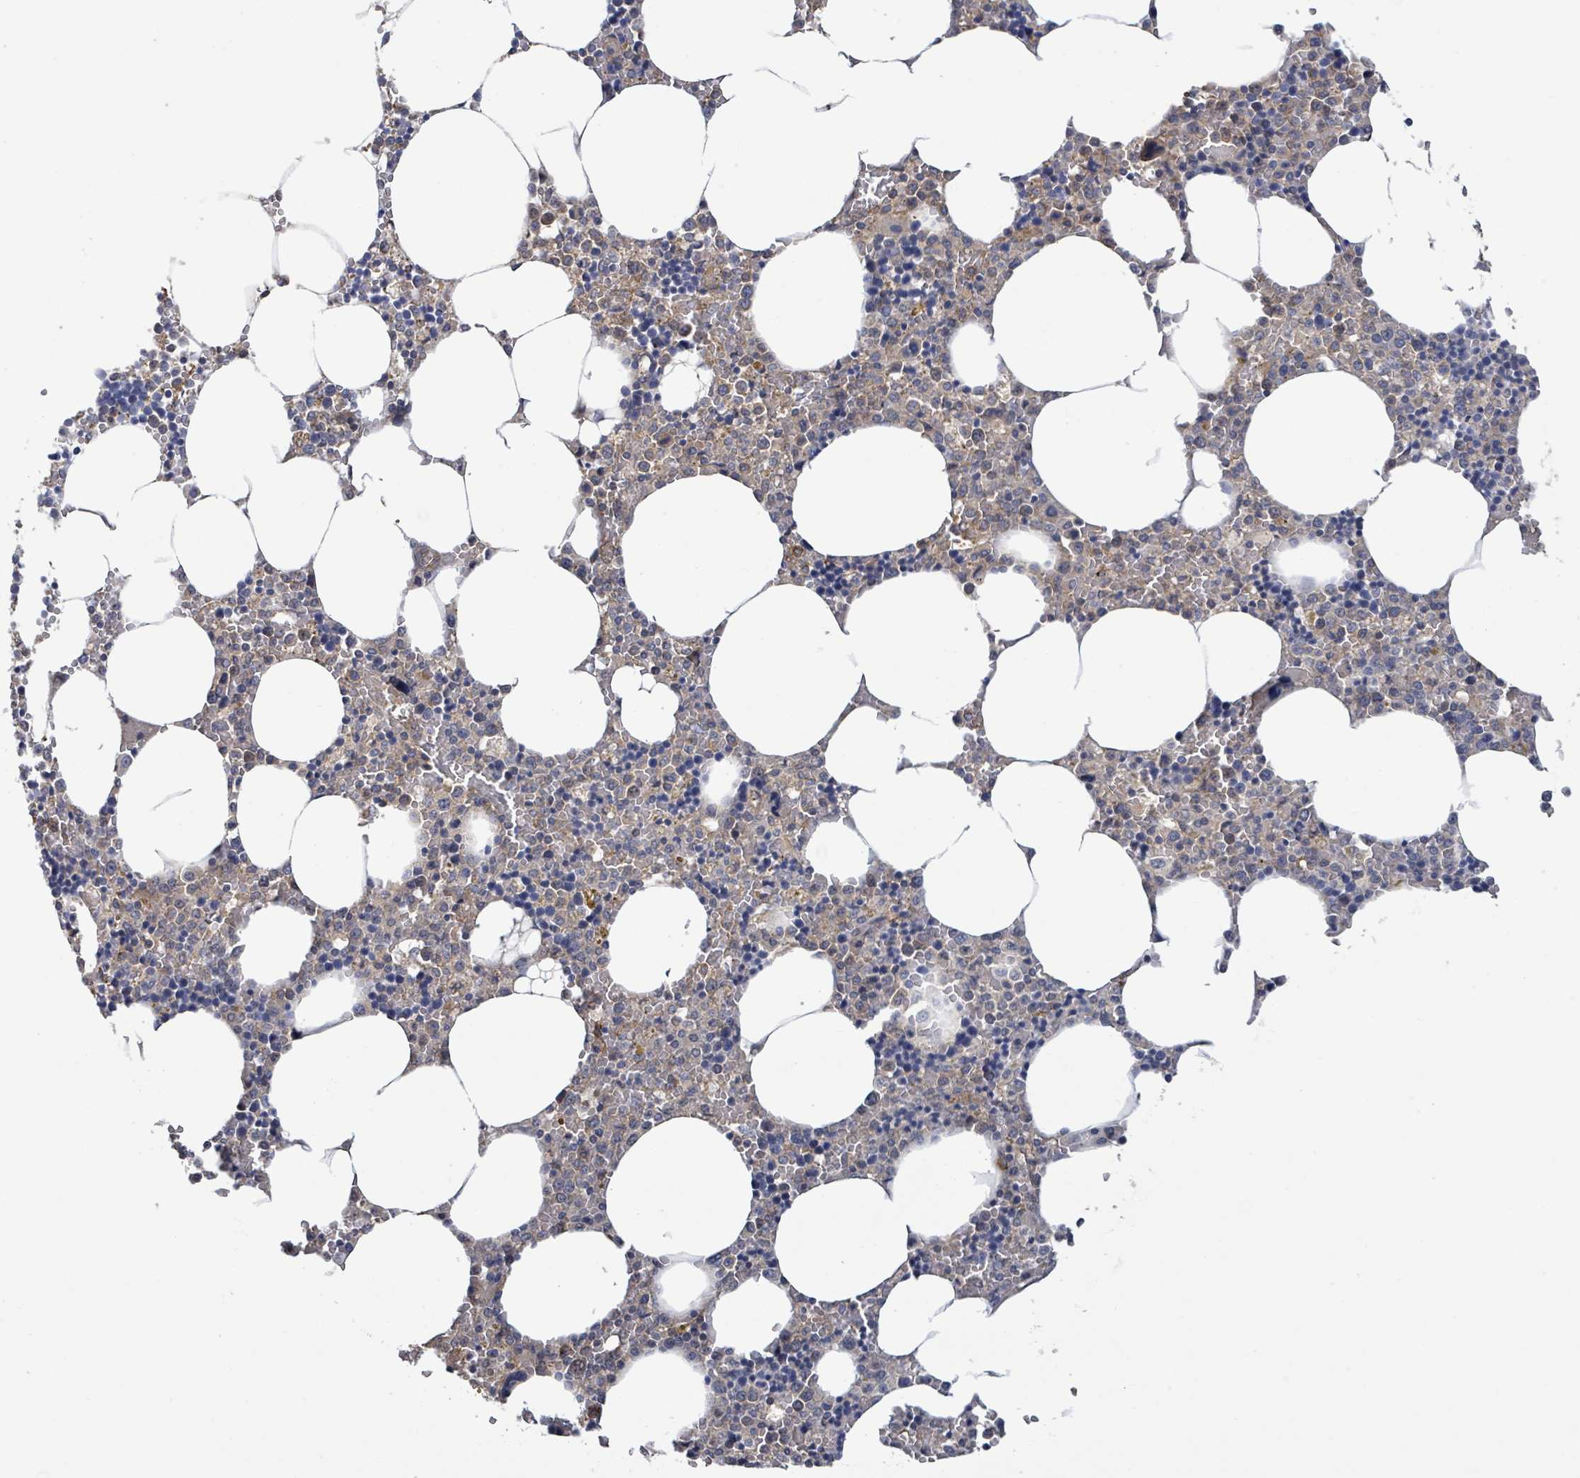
{"staining": {"intensity": "strong", "quantity": "25%-75%", "location": "cytoplasmic/membranous"}, "tissue": "bone marrow", "cell_type": "Hematopoietic cells", "image_type": "normal", "snomed": [{"axis": "morphology", "description": "Normal tissue, NOS"}, {"axis": "topography", "description": "Bone marrow"}], "caption": "An IHC histopathology image of benign tissue is shown. Protein staining in brown shows strong cytoplasmic/membranous positivity in bone marrow within hematopoietic cells. Using DAB (3,3'-diaminobenzidine) (brown) and hematoxylin (blue) stains, captured at high magnification using brightfield microscopy.", "gene": "PLAAT1", "patient": {"sex": "male", "age": 70}}